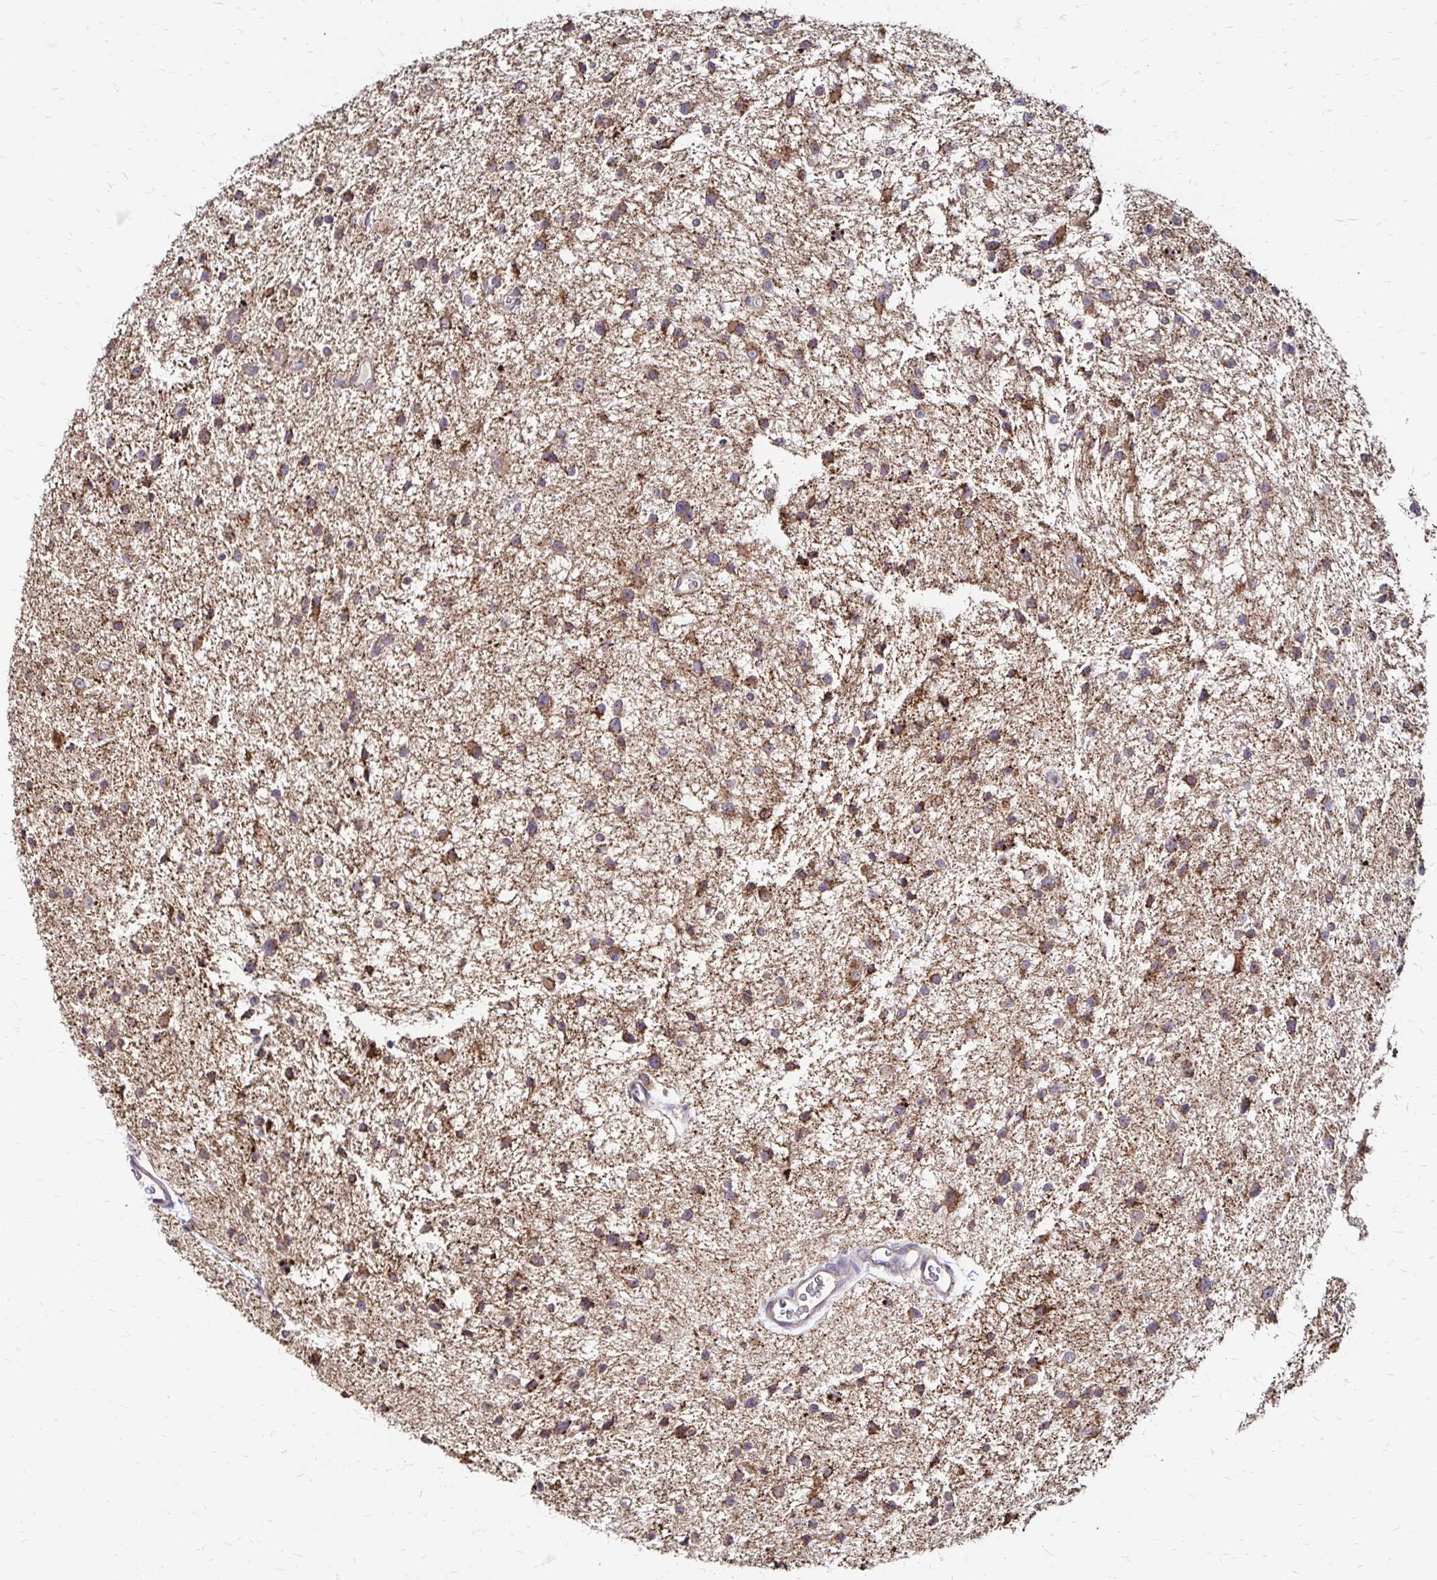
{"staining": {"intensity": "moderate", "quantity": ">75%", "location": "cytoplasmic/membranous"}, "tissue": "glioma", "cell_type": "Tumor cells", "image_type": "cancer", "snomed": [{"axis": "morphology", "description": "Glioma, malignant, Low grade"}, {"axis": "topography", "description": "Brain"}], "caption": "A photomicrograph of glioma stained for a protein shows moderate cytoplasmic/membranous brown staining in tumor cells.", "gene": "ZW10", "patient": {"sex": "male", "age": 43}}